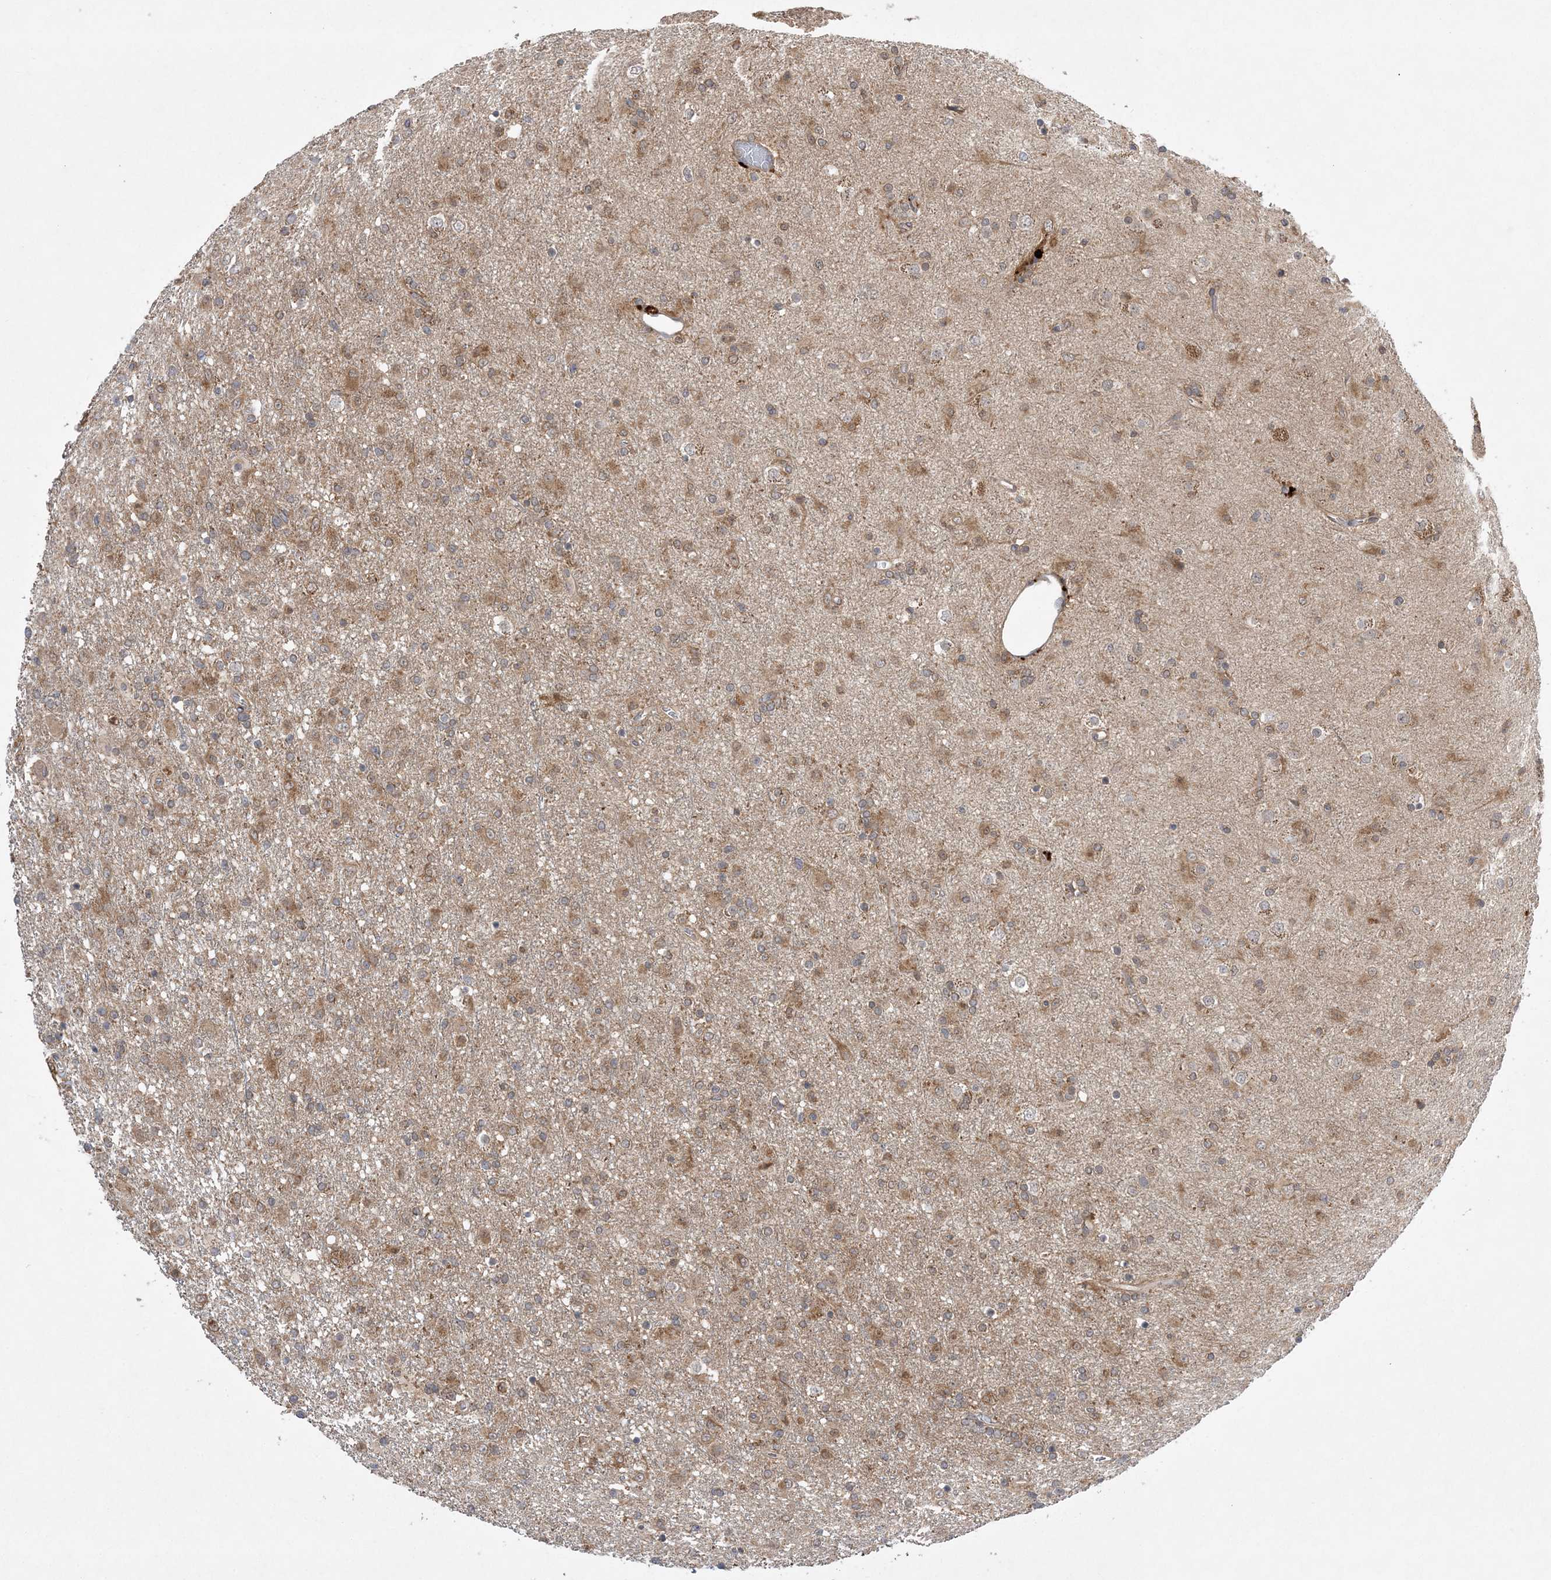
{"staining": {"intensity": "moderate", "quantity": ">75%", "location": "cytoplasmic/membranous"}, "tissue": "glioma", "cell_type": "Tumor cells", "image_type": "cancer", "snomed": [{"axis": "morphology", "description": "Glioma, malignant, Low grade"}, {"axis": "topography", "description": "Brain"}], "caption": "Tumor cells show moderate cytoplasmic/membranous staining in about >75% of cells in malignant glioma (low-grade). (IHC, brightfield microscopy, high magnification).", "gene": "MMADHC", "patient": {"sex": "male", "age": 65}}